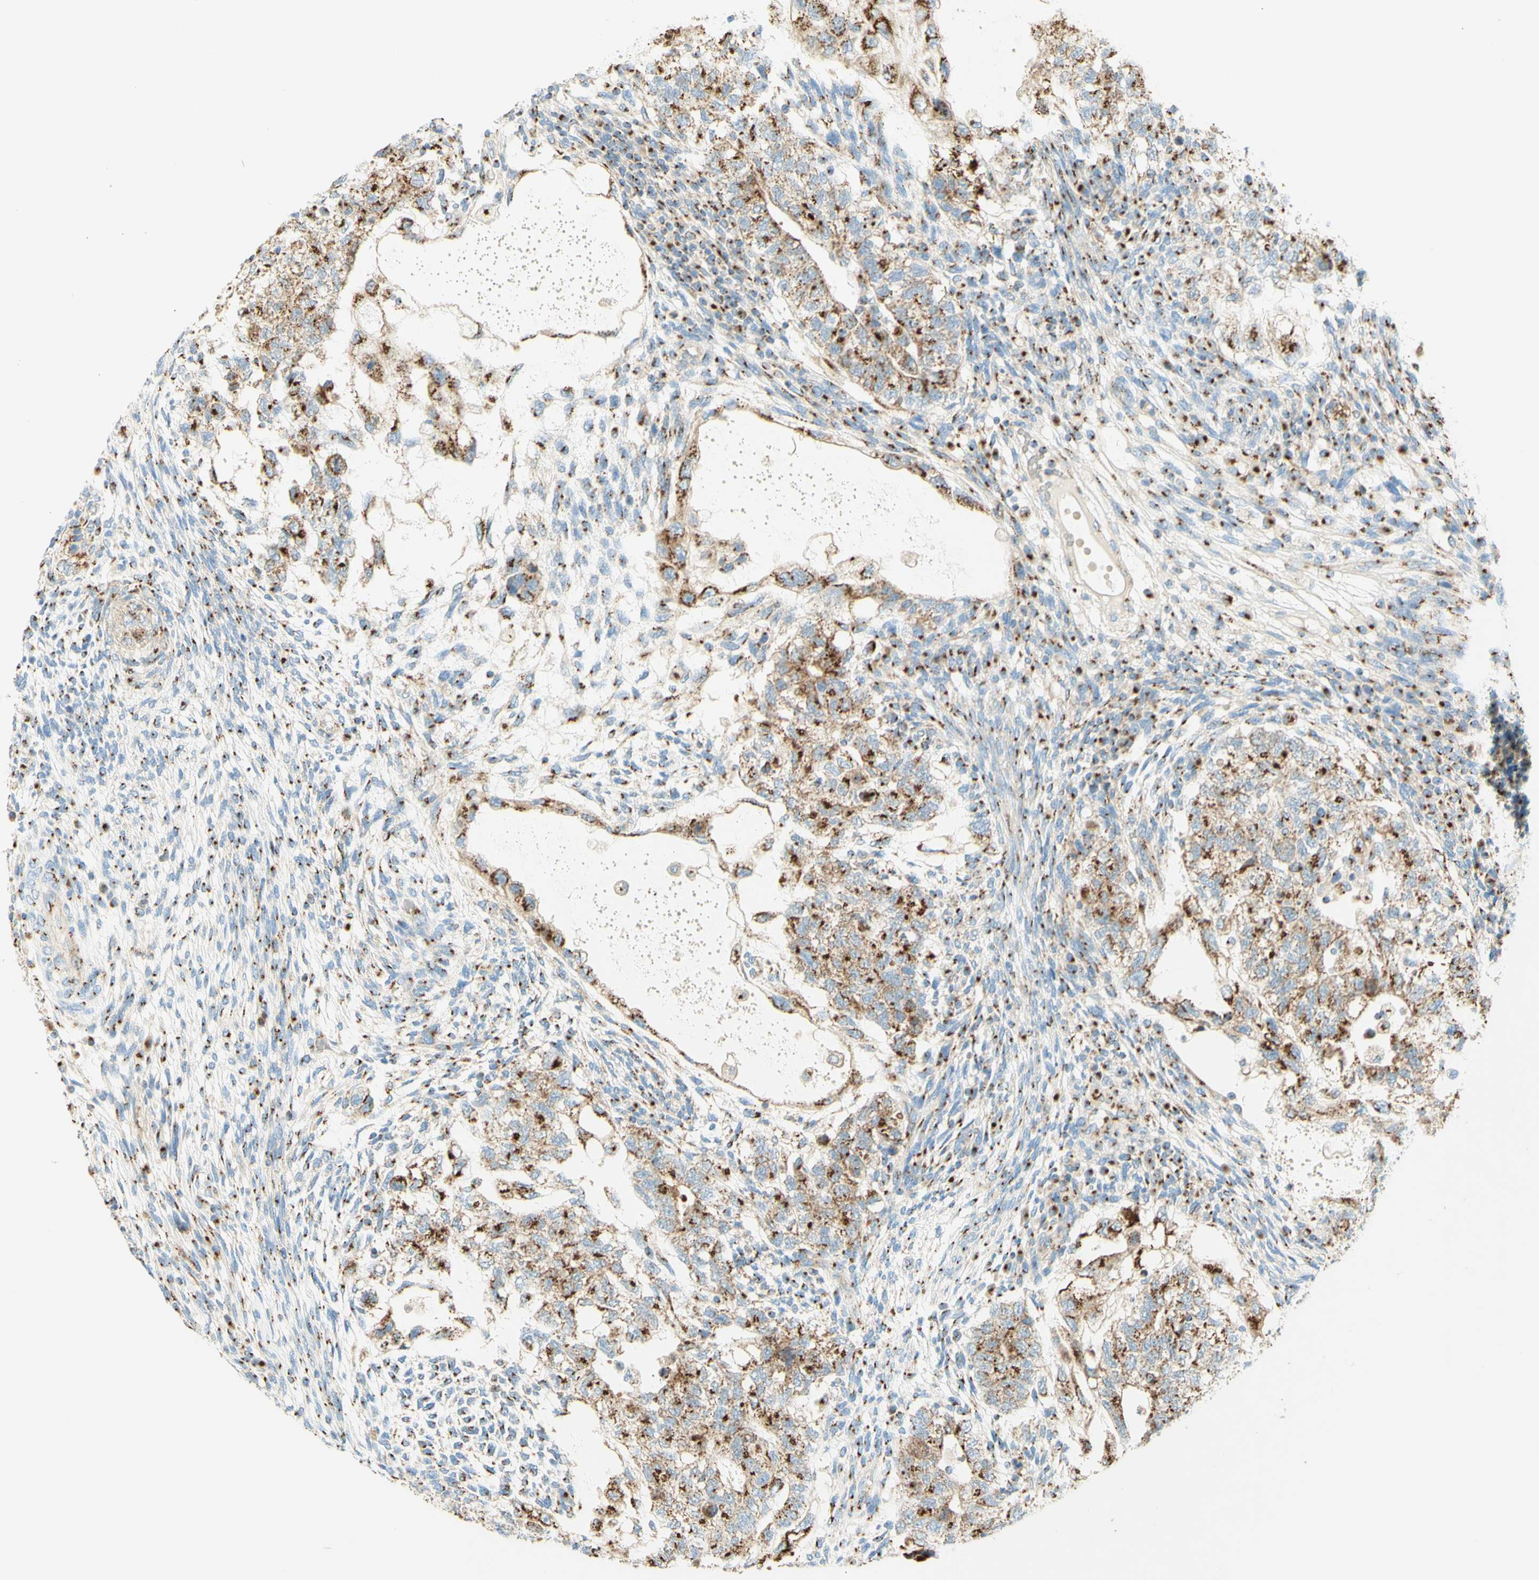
{"staining": {"intensity": "strong", "quantity": ">75%", "location": "cytoplasmic/membranous"}, "tissue": "testis cancer", "cell_type": "Tumor cells", "image_type": "cancer", "snomed": [{"axis": "morphology", "description": "Normal tissue, NOS"}, {"axis": "morphology", "description": "Carcinoma, Embryonal, NOS"}, {"axis": "topography", "description": "Testis"}], "caption": "A histopathology image showing strong cytoplasmic/membranous expression in approximately >75% of tumor cells in testis embryonal carcinoma, as visualized by brown immunohistochemical staining.", "gene": "GOLGB1", "patient": {"sex": "male", "age": 36}}